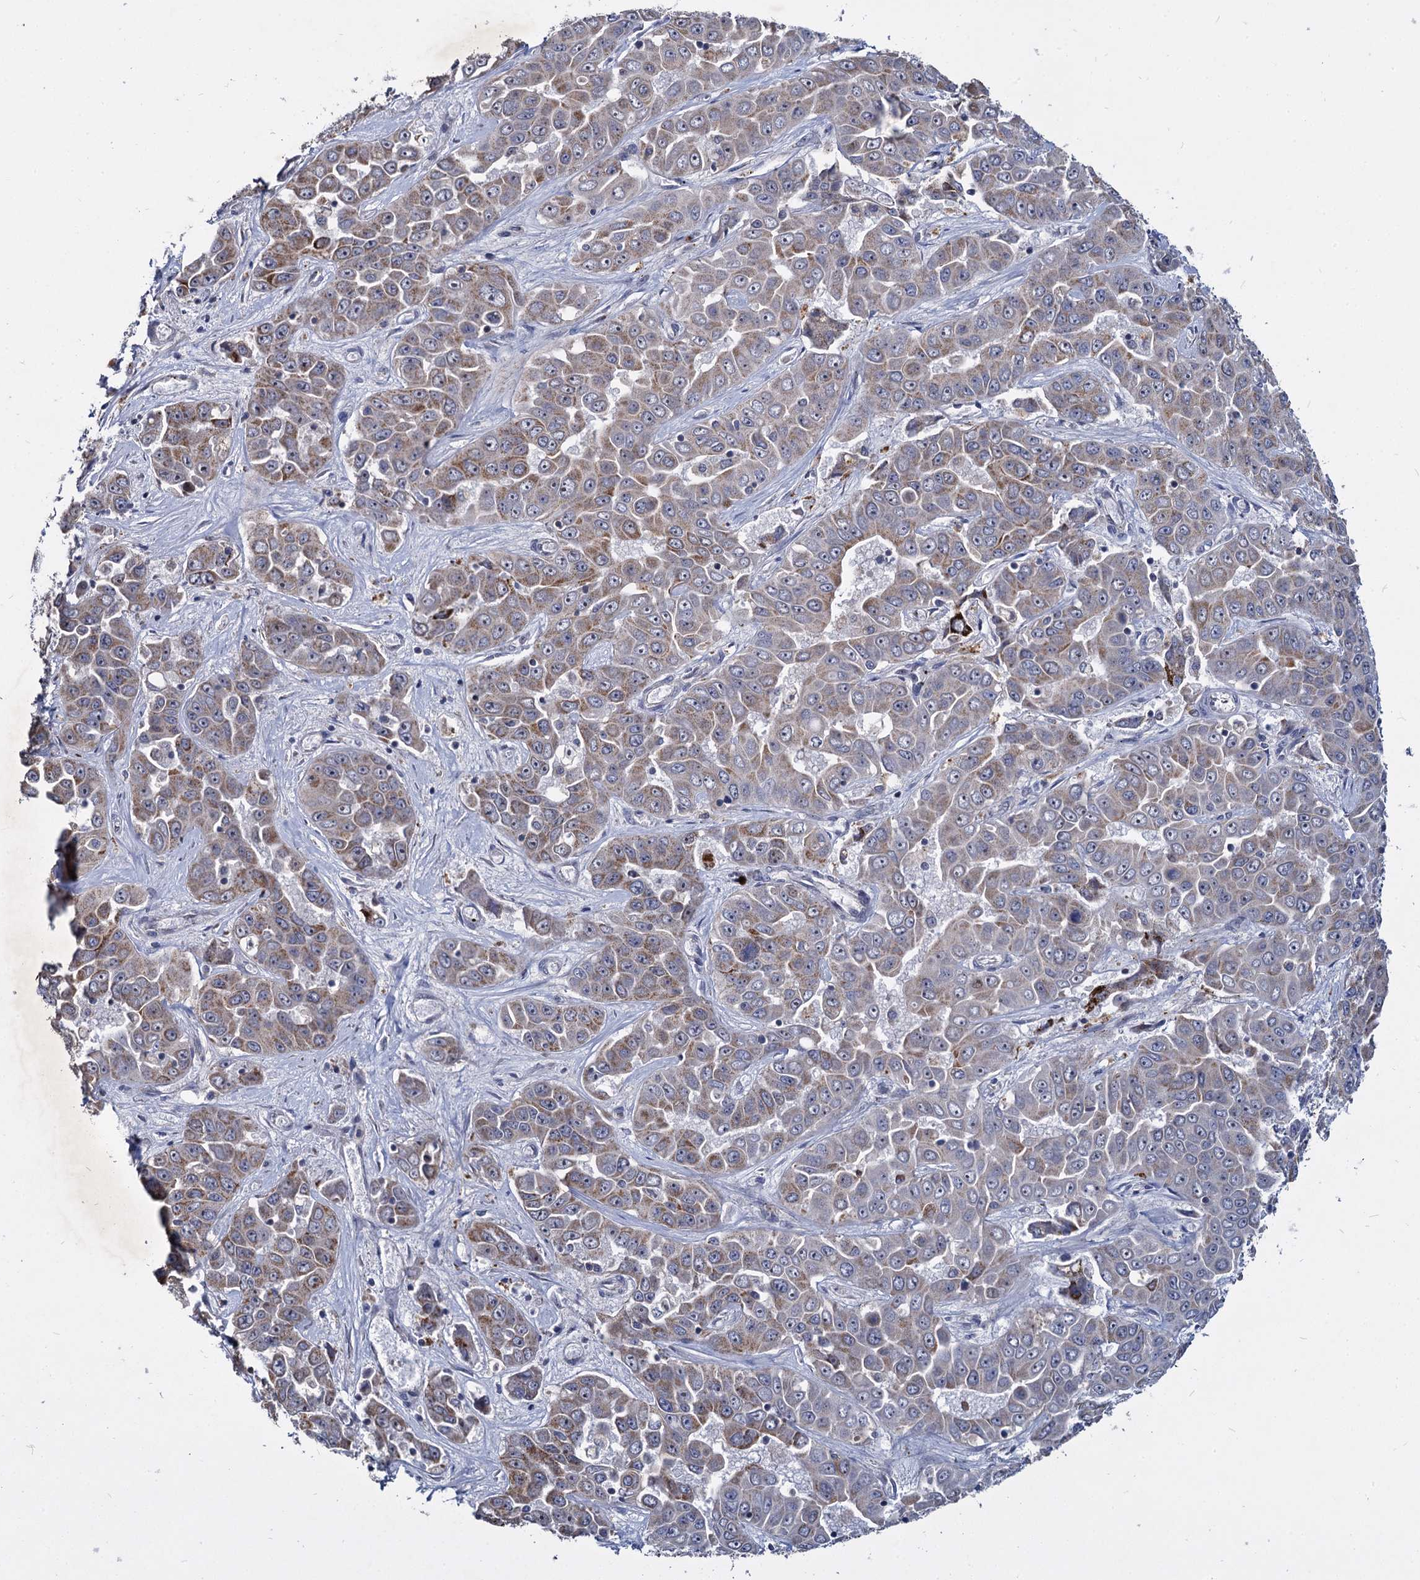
{"staining": {"intensity": "moderate", "quantity": "25%-75%", "location": "cytoplasmic/membranous"}, "tissue": "liver cancer", "cell_type": "Tumor cells", "image_type": "cancer", "snomed": [{"axis": "morphology", "description": "Cholangiocarcinoma"}, {"axis": "topography", "description": "Liver"}], "caption": "This photomicrograph displays liver cancer (cholangiocarcinoma) stained with immunohistochemistry to label a protein in brown. The cytoplasmic/membranous of tumor cells show moderate positivity for the protein. Nuclei are counter-stained blue.", "gene": "RPUSD4", "patient": {"sex": "female", "age": 52}}